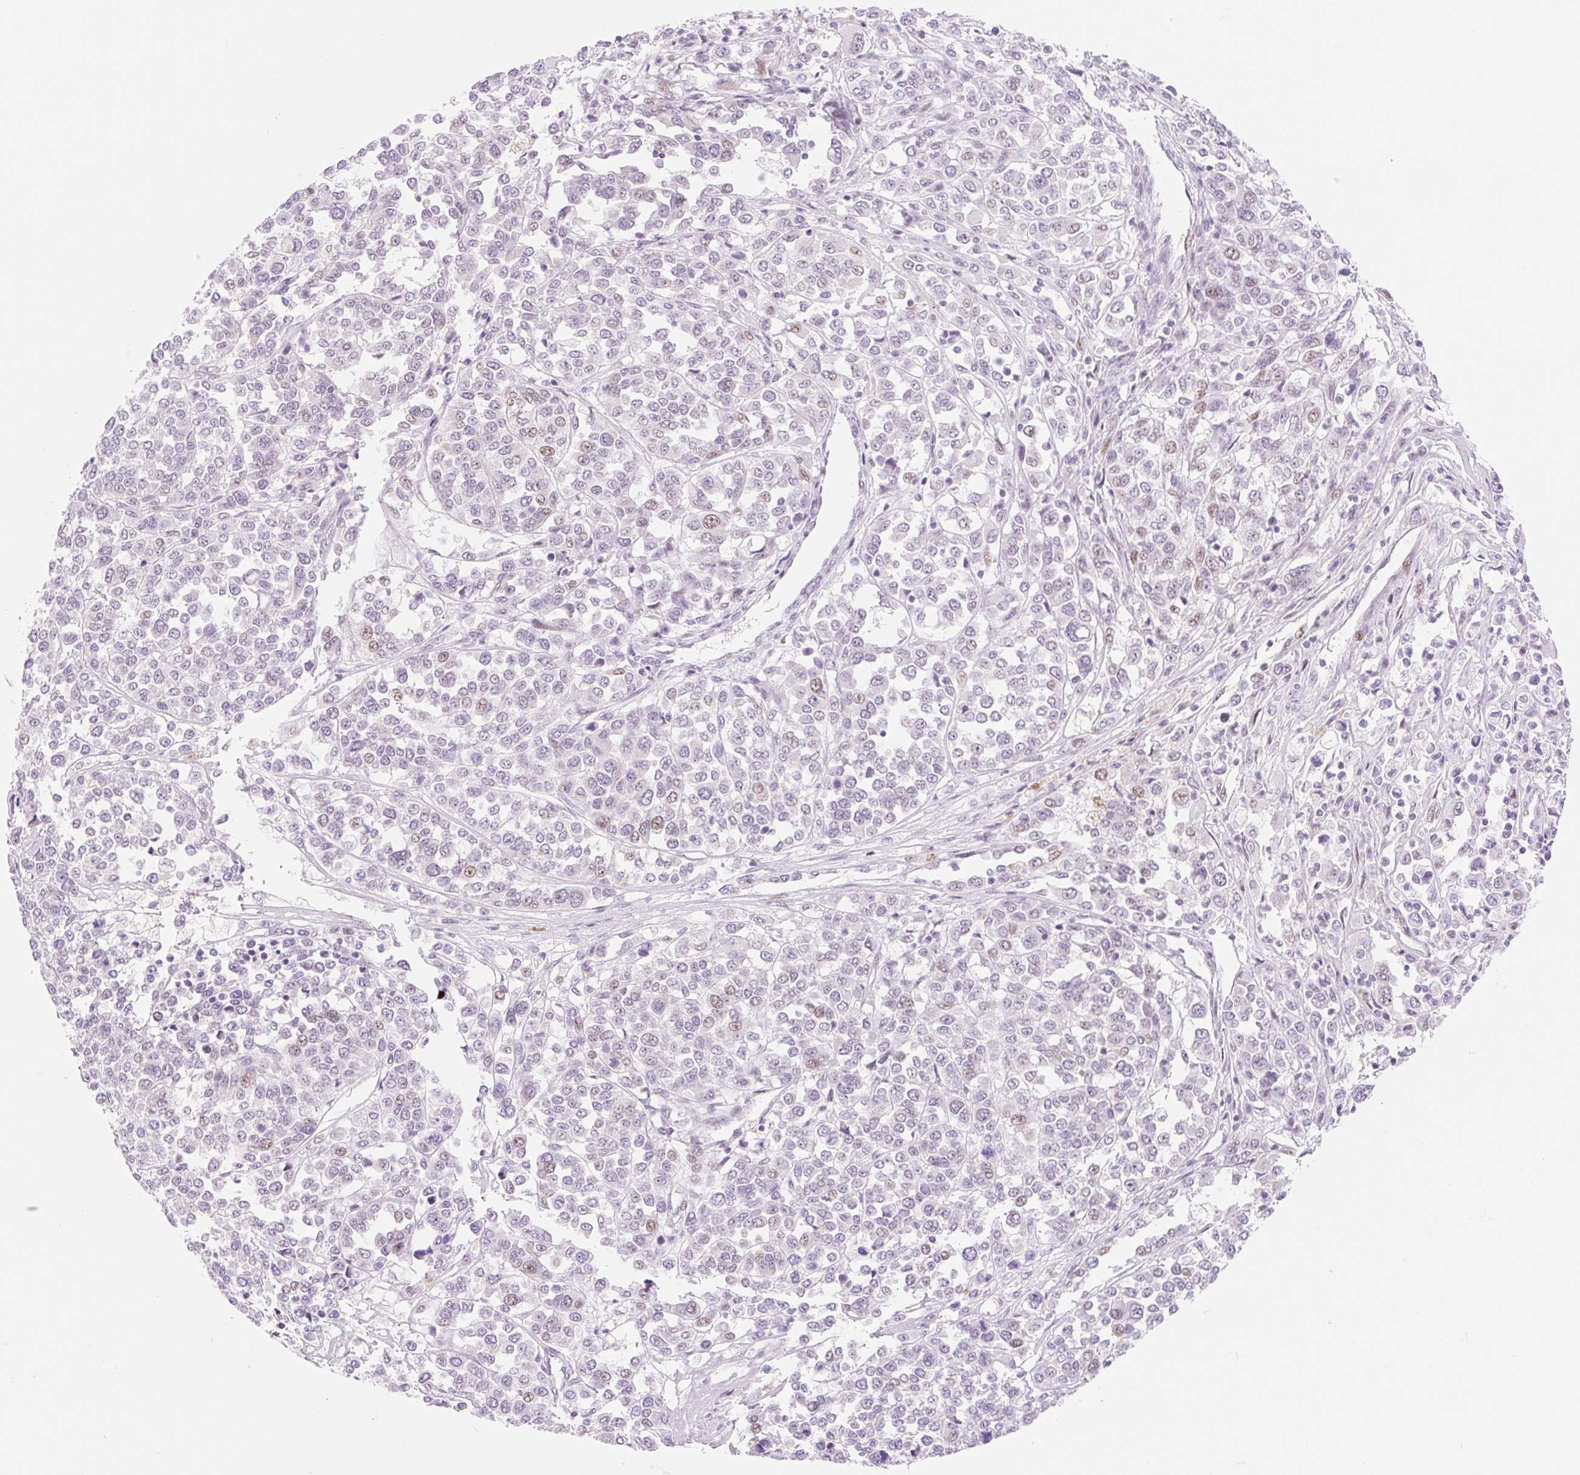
{"staining": {"intensity": "weak", "quantity": "<25%", "location": "nuclear"}, "tissue": "melanoma", "cell_type": "Tumor cells", "image_type": "cancer", "snomed": [{"axis": "morphology", "description": "Malignant melanoma, Metastatic site"}, {"axis": "topography", "description": "Lymph node"}], "caption": "Protein analysis of melanoma shows no significant positivity in tumor cells.", "gene": "H2BW1", "patient": {"sex": "male", "age": 44}}